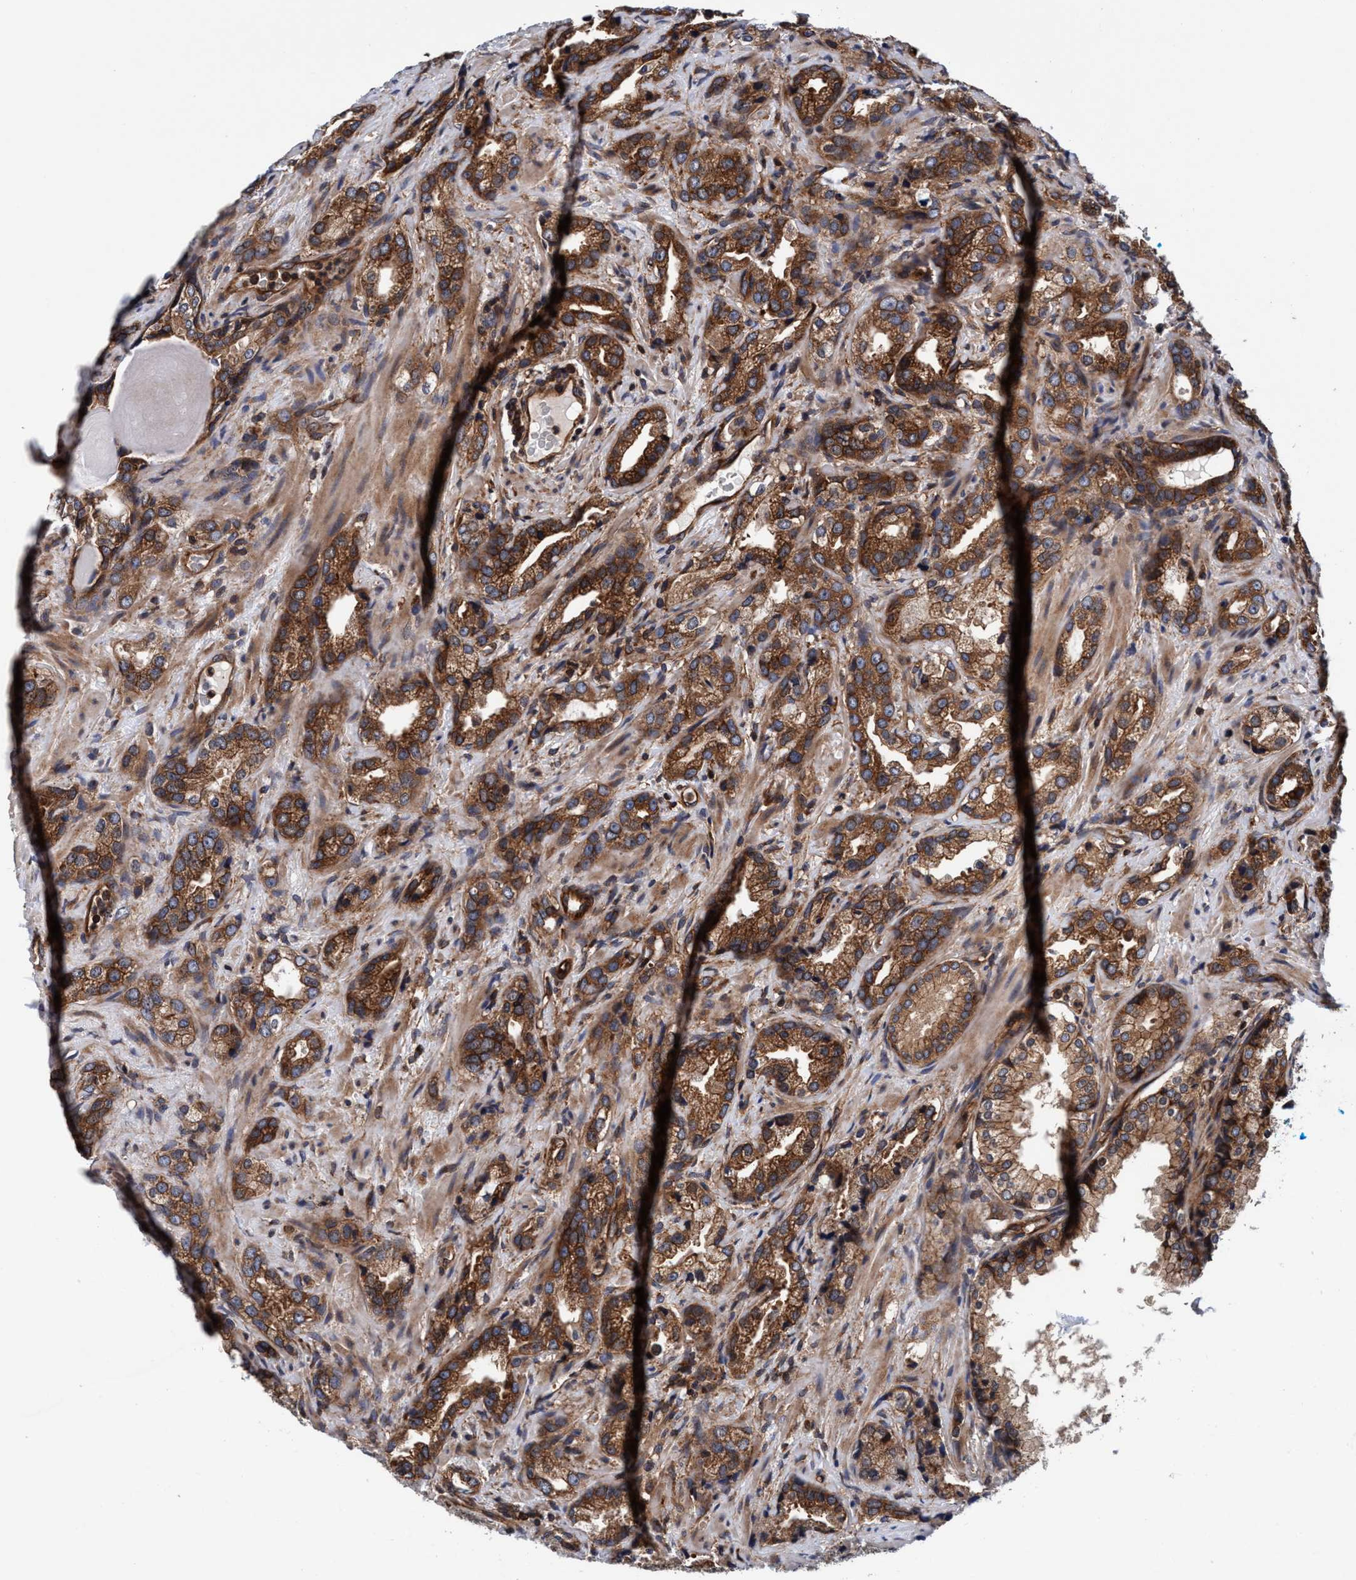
{"staining": {"intensity": "strong", "quantity": ">75%", "location": "cytoplasmic/membranous"}, "tissue": "prostate cancer", "cell_type": "Tumor cells", "image_type": "cancer", "snomed": [{"axis": "morphology", "description": "Adenocarcinoma, High grade"}, {"axis": "topography", "description": "Prostate"}], "caption": "About >75% of tumor cells in human prostate cancer (high-grade adenocarcinoma) demonstrate strong cytoplasmic/membranous protein staining as visualized by brown immunohistochemical staining.", "gene": "MCM3AP", "patient": {"sex": "male", "age": 63}}